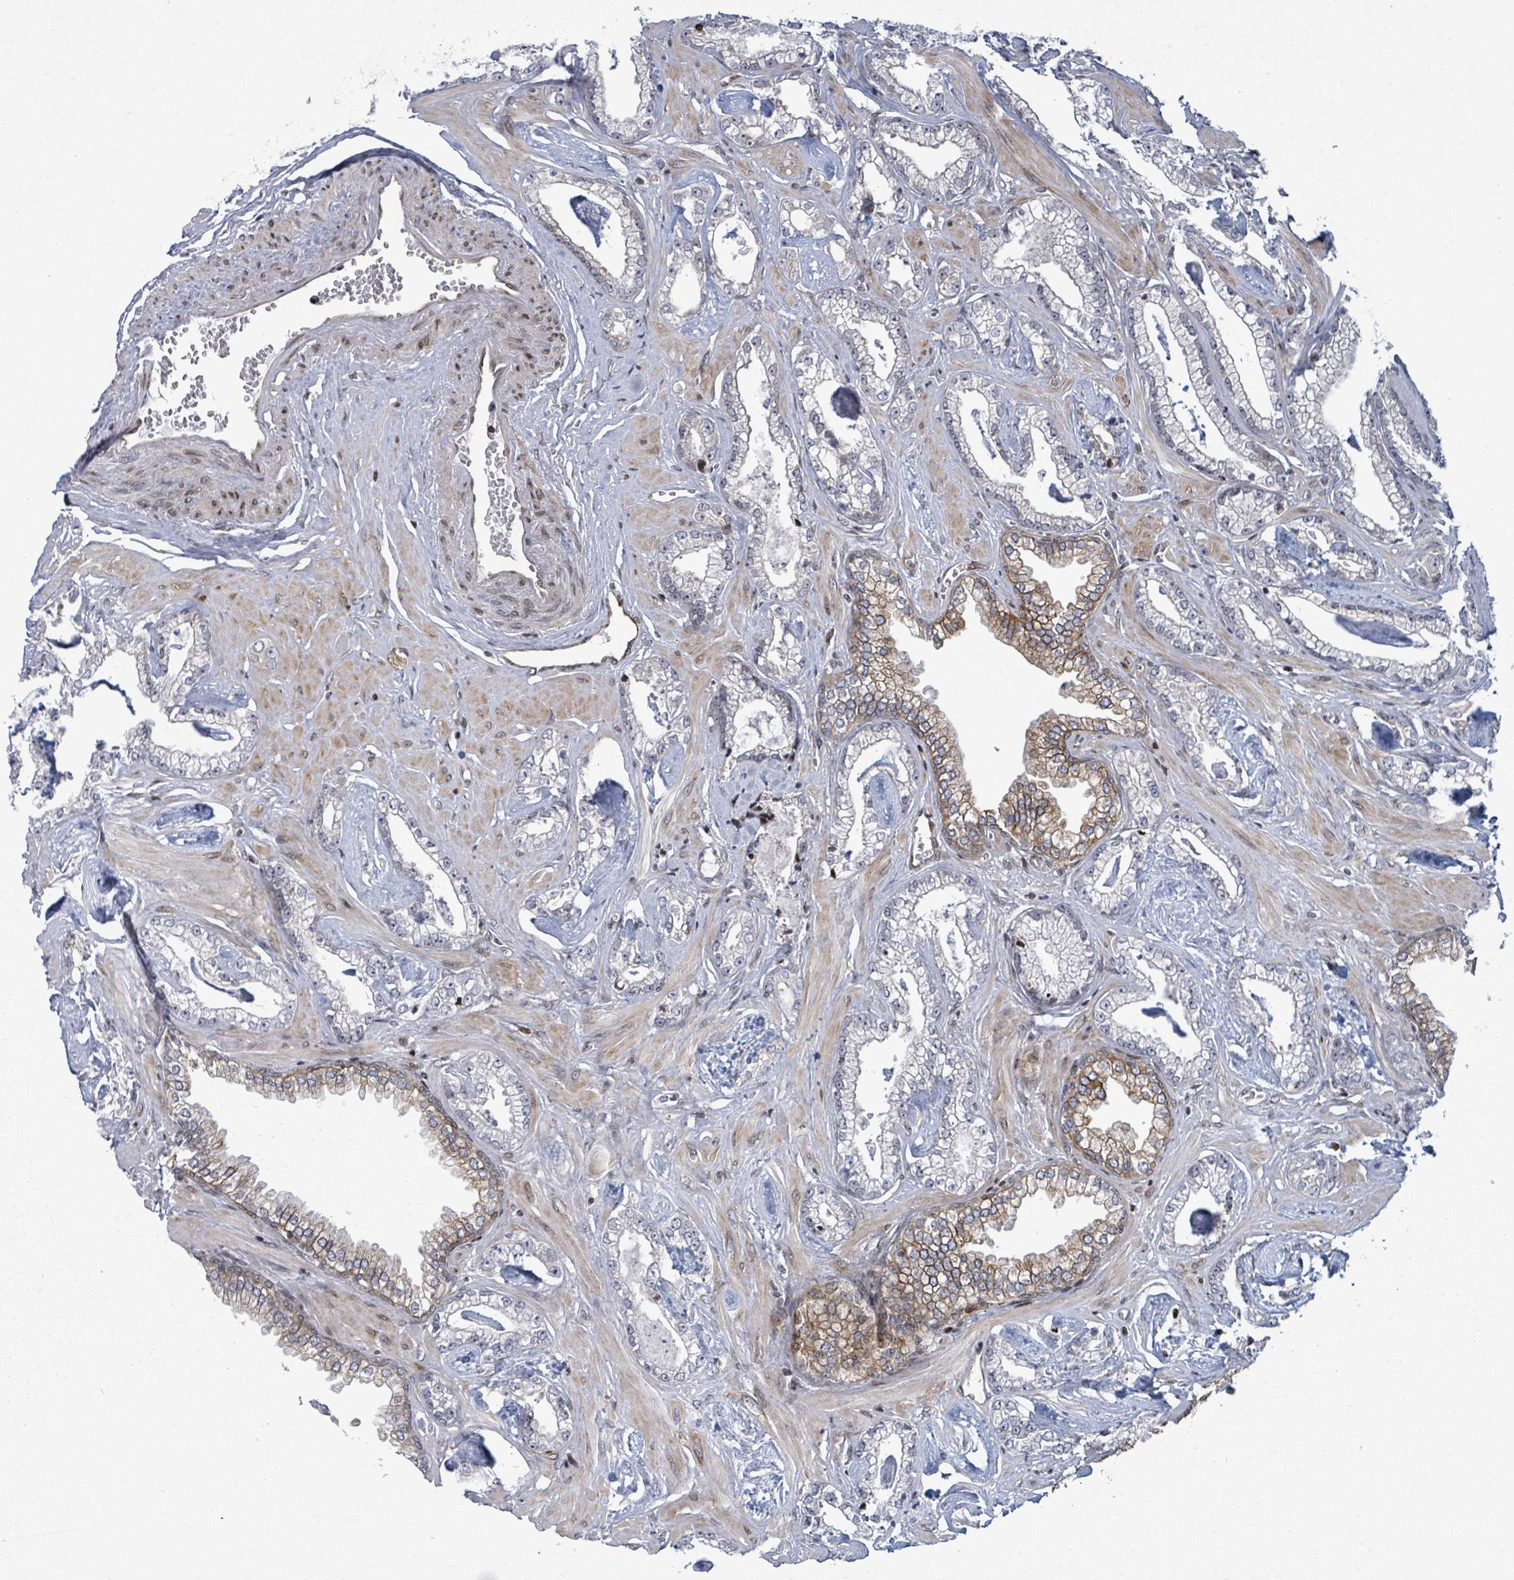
{"staining": {"intensity": "negative", "quantity": "none", "location": "none"}, "tissue": "prostate cancer", "cell_type": "Tumor cells", "image_type": "cancer", "snomed": [{"axis": "morphology", "description": "Adenocarcinoma, Low grade"}, {"axis": "topography", "description": "Prostate"}], "caption": "Immunohistochemistry (IHC) photomicrograph of human prostate low-grade adenocarcinoma stained for a protein (brown), which demonstrates no staining in tumor cells.", "gene": "FNDC4", "patient": {"sex": "male", "age": 60}}